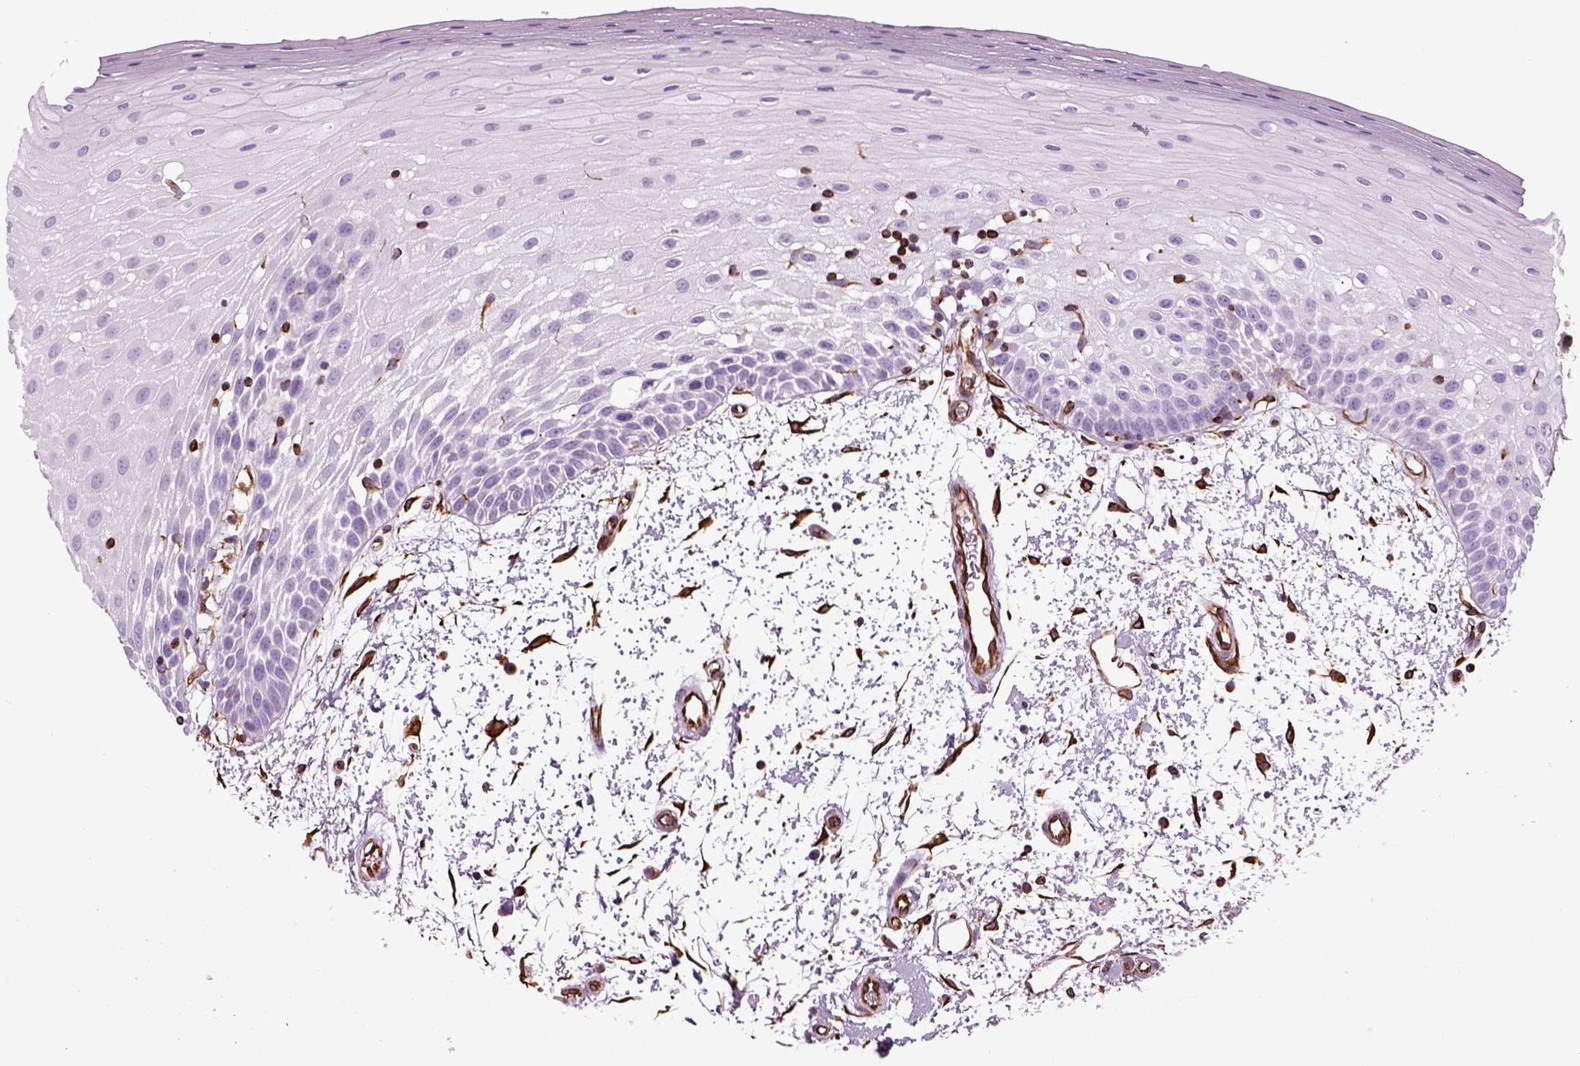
{"staining": {"intensity": "negative", "quantity": "none", "location": "none"}, "tissue": "oral mucosa", "cell_type": "Squamous epithelial cells", "image_type": "normal", "snomed": [{"axis": "morphology", "description": "Normal tissue, NOS"}, {"axis": "morphology", "description": "Squamous cell carcinoma, NOS"}, {"axis": "topography", "description": "Oral tissue"}, {"axis": "topography", "description": "Head-Neck"}], "caption": "Protein analysis of unremarkable oral mucosa shows no significant positivity in squamous epithelial cells.", "gene": "ACER3", "patient": {"sex": "female", "age": 75}}